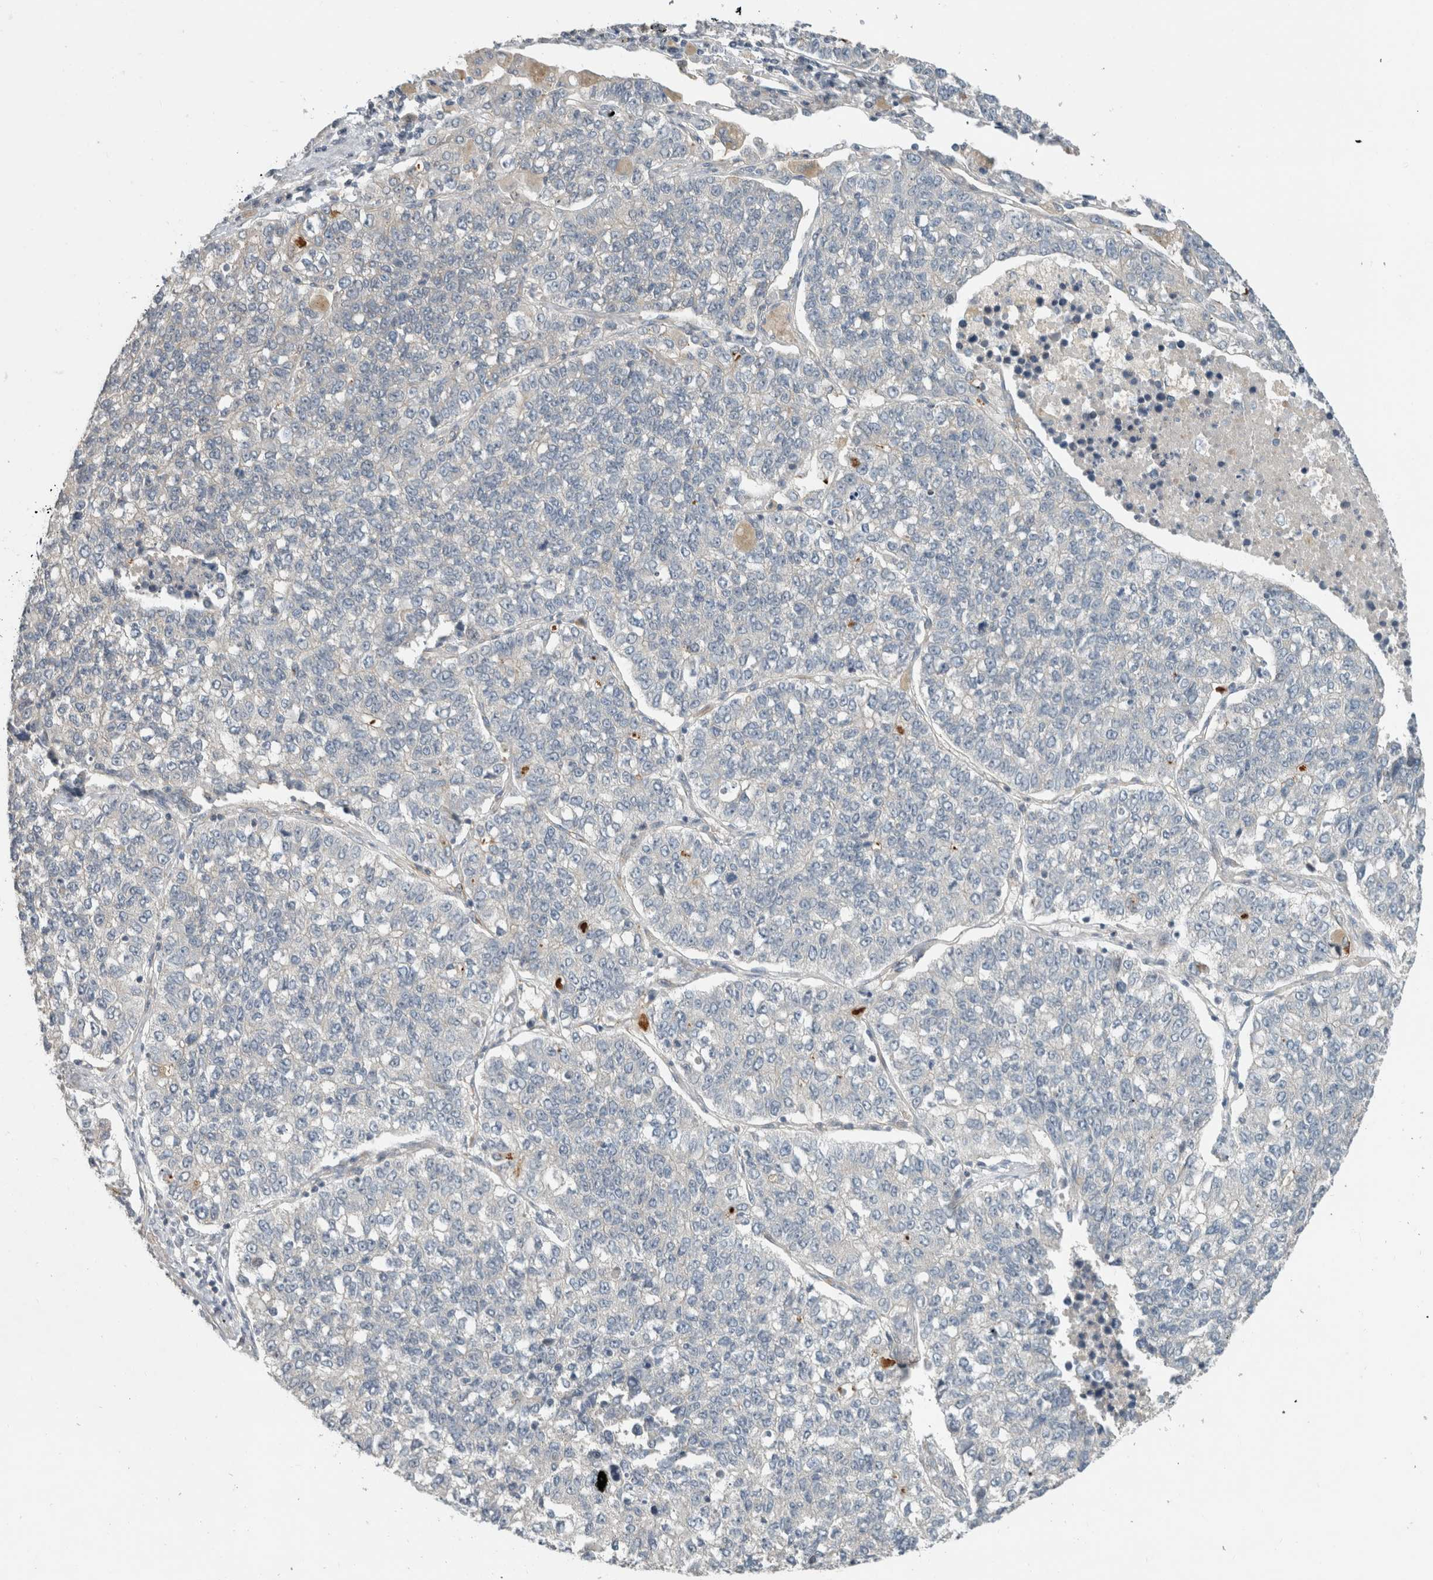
{"staining": {"intensity": "negative", "quantity": "none", "location": "none"}, "tissue": "lung cancer", "cell_type": "Tumor cells", "image_type": "cancer", "snomed": [{"axis": "morphology", "description": "Adenocarcinoma, NOS"}, {"axis": "topography", "description": "Lung"}], "caption": "Image shows no protein staining in tumor cells of lung cancer tissue.", "gene": "ERCC6L2", "patient": {"sex": "male", "age": 49}}